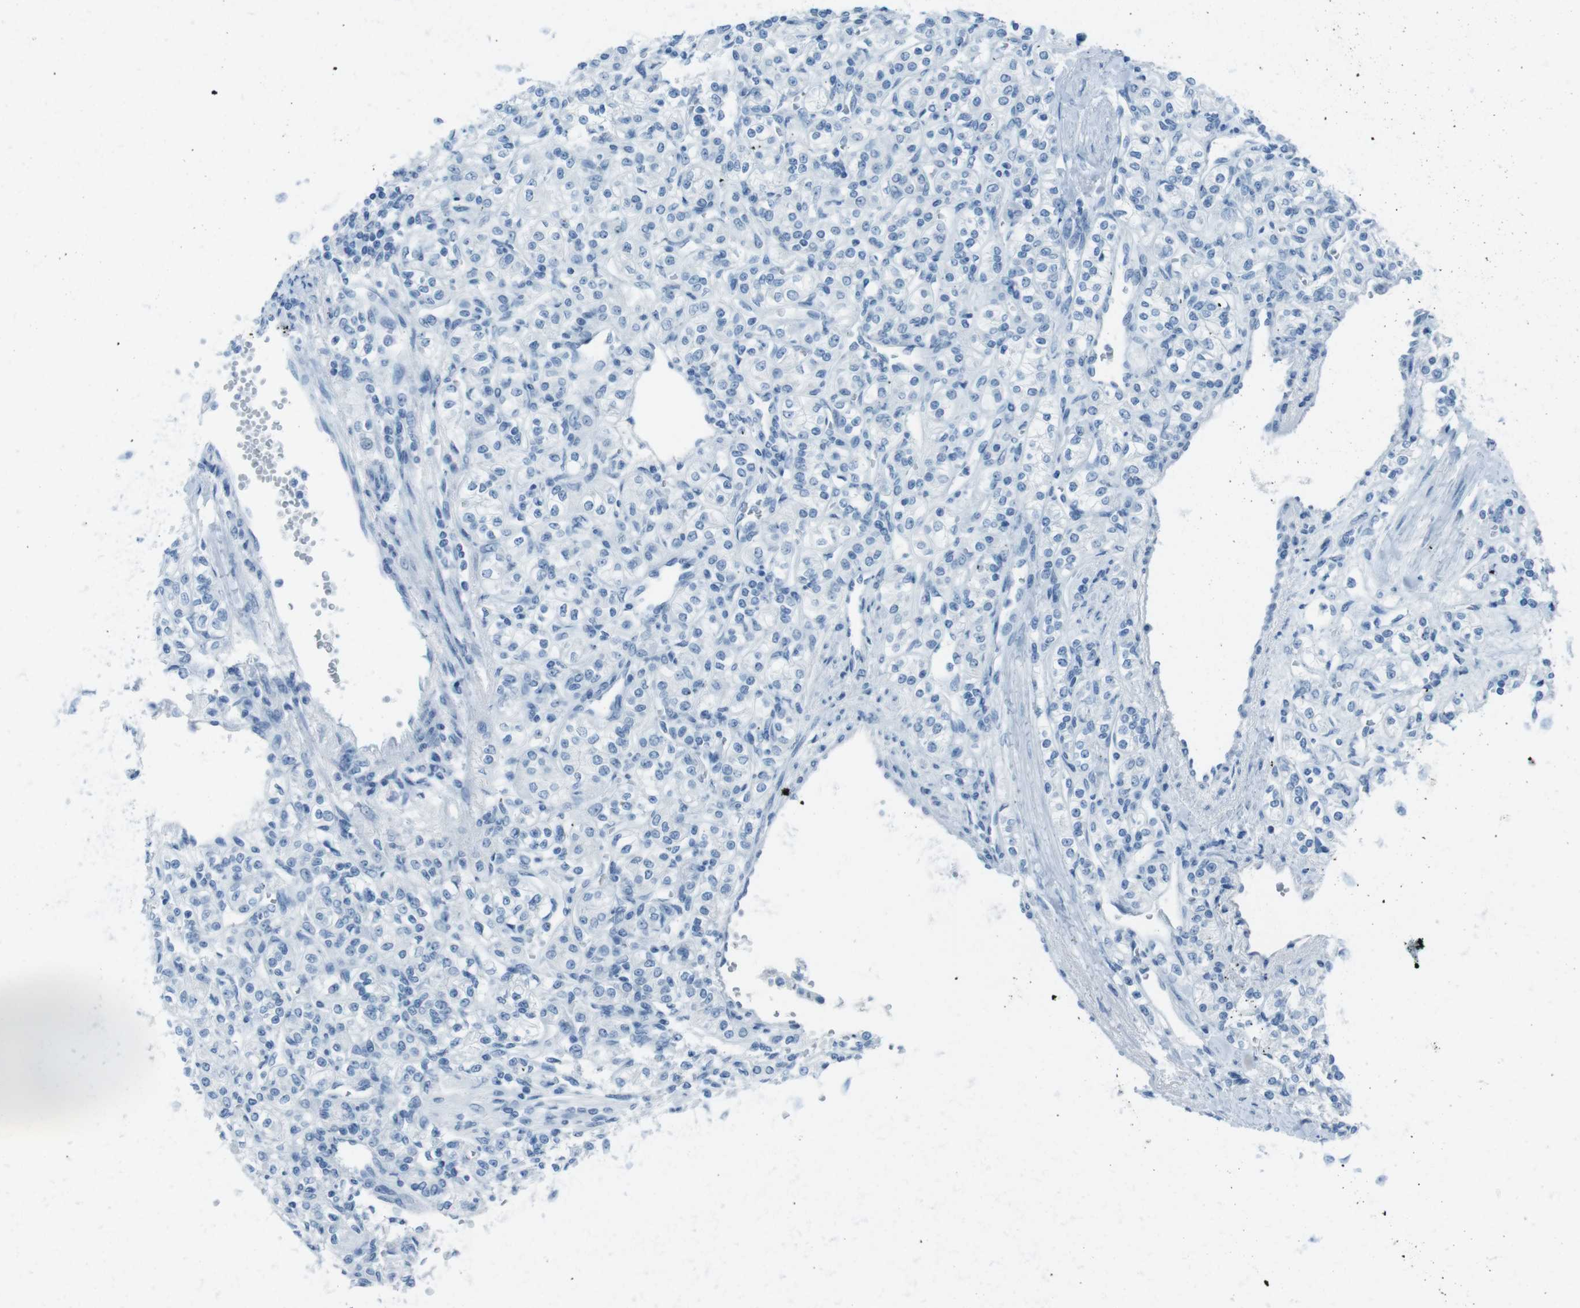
{"staining": {"intensity": "negative", "quantity": "none", "location": "none"}, "tissue": "renal cancer", "cell_type": "Tumor cells", "image_type": "cancer", "snomed": [{"axis": "morphology", "description": "Adenocarcinoma, NOS"}, {"axis": "topography", "description": "Kidney"}], "caption": "Renal adenocarcinoma stained for a protein using immunohistochemistry (IHC) demonstrates no expression tumor cells.", "gene": "TMEM207", "patient": {"sex": "male", "age": 77}}